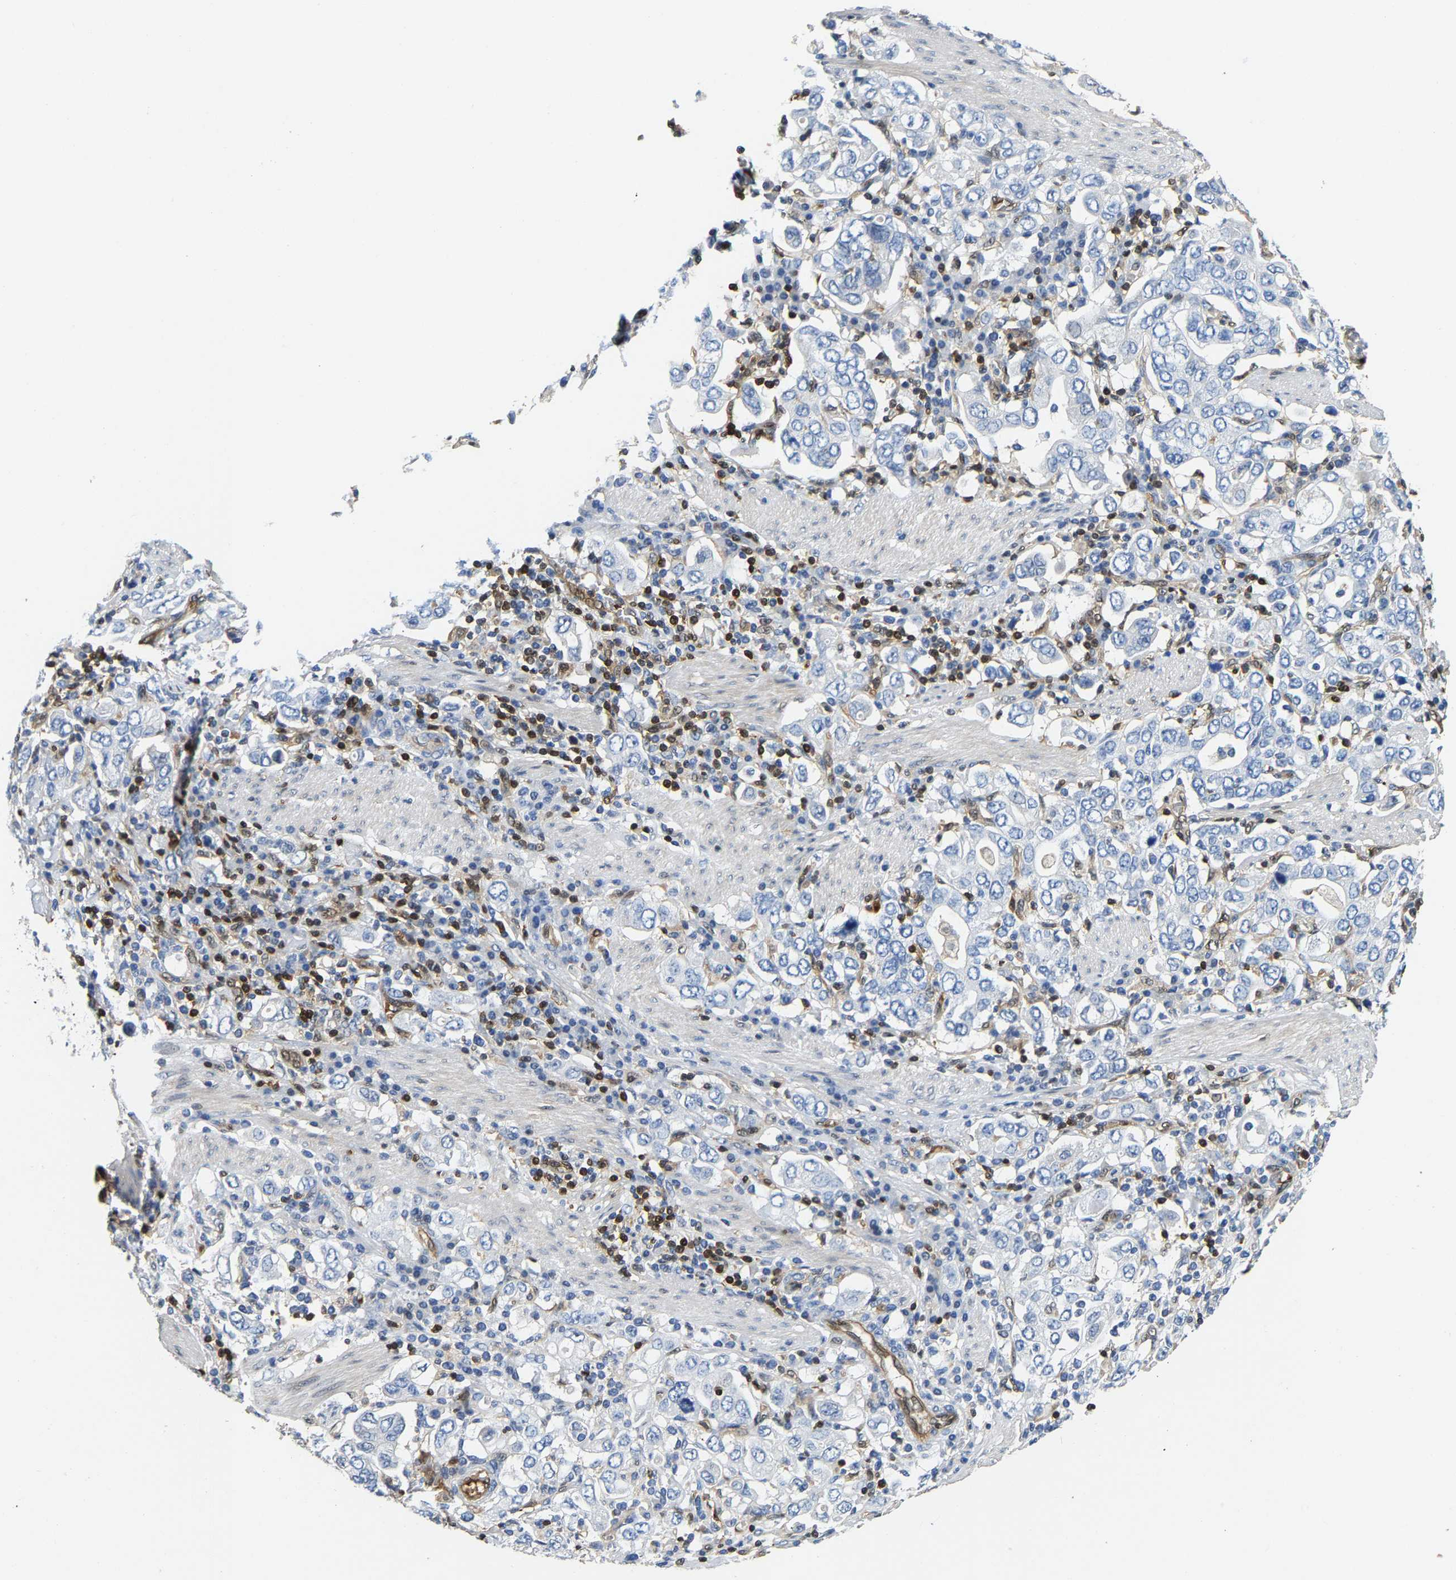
{"staining": {"intensity": "negative", "quantity": "none", "location": "none"}, "tissue": "stomach cancer", "cell_type": "Tumor cells", "image_type": "cancer", "snomed": [{"axis": "morphology", "description": "Adenocarcinoma, NOS"}, {"axis": "topography", "description": "Stomach, upper"}], "caption": "Protein analysis of adenocarcinoma (stomach) displays no significant positivity in tumor cells.", "gene": "GIMAP7", "patient": {"sex": "male", "age": 62}}